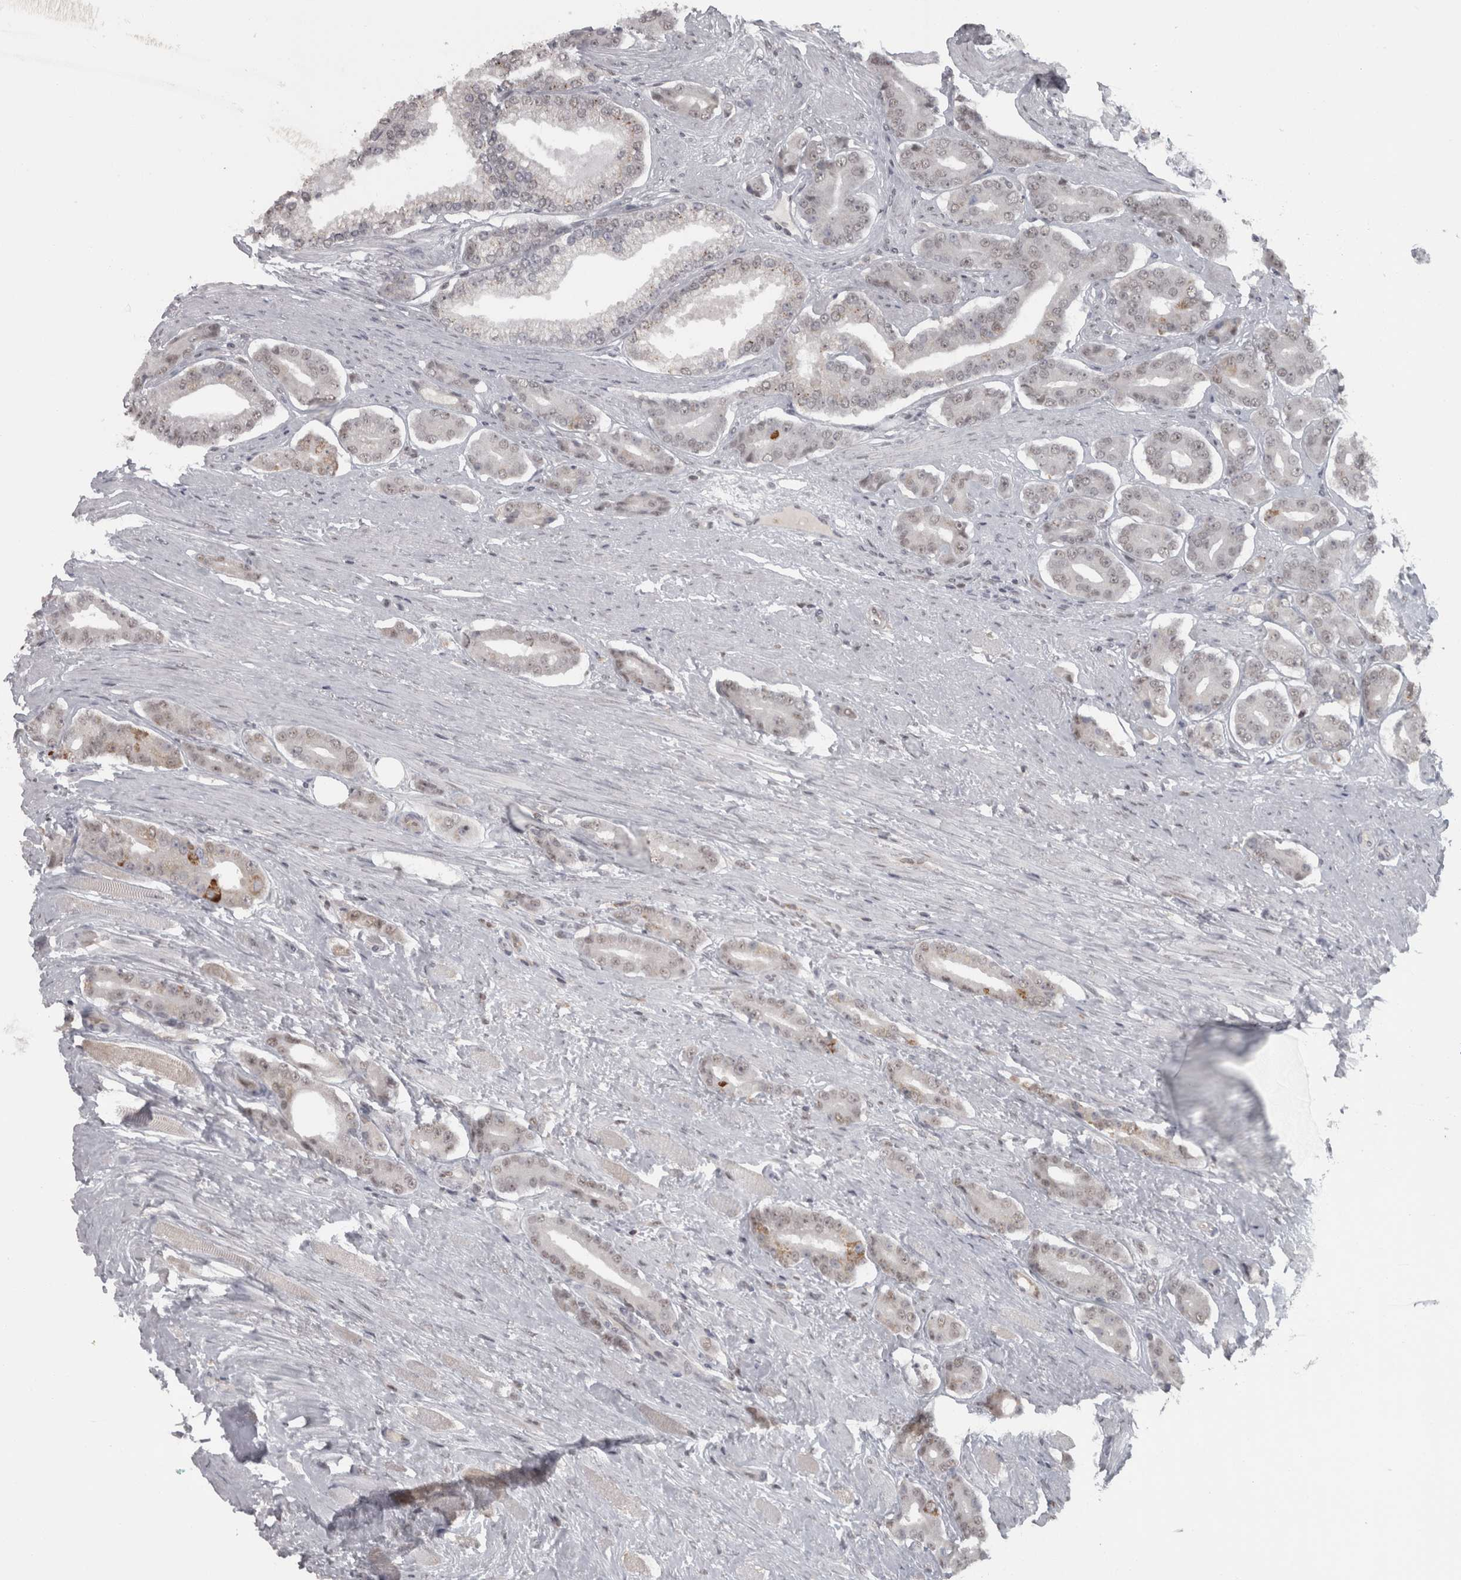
{"staining": {"intensity": "weak", "quantity": "<25%", "location": "nuclear"}, "tissue": "prostate cancer", "cell_type": "Tumor cells", "image_type": "cancer", "snomed": [{"axis": "morphology", "description": "Adenocarcinoma, High grade"}, {"axis": "topography", "description": "Prostate"}], "caption": "Tumor cells show no significant protein expression in prostate cancer (high-grade adenocarcinoma).", "gene": "MICU3", "patient": {"sex": "male", "age": 71}}